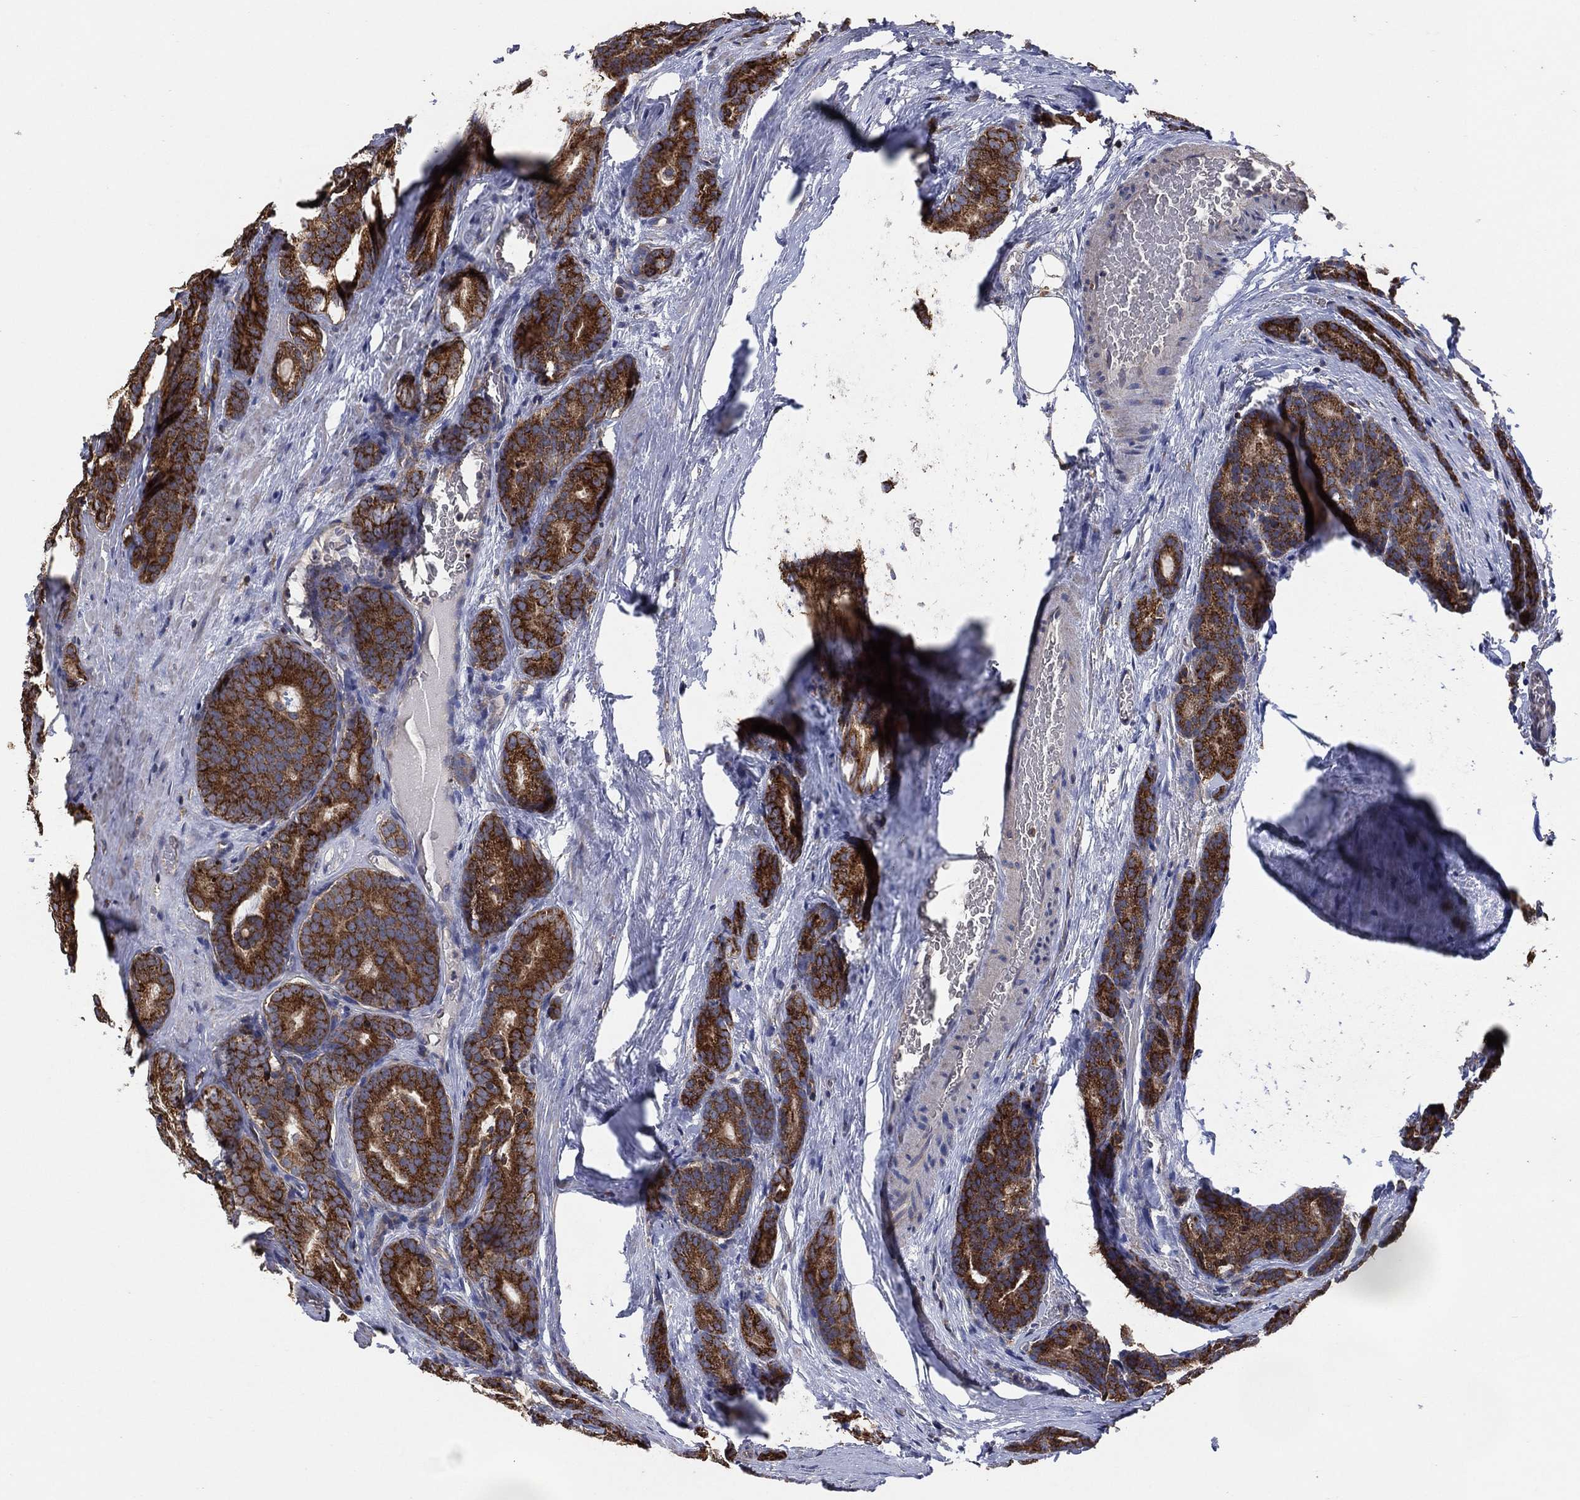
{"staining": {"intensity": "strong", "quantity": ">75%", "location": "cytoplasmic/membranous"}, "tissue": "prostate cancer", "cell_type": "Tumor cells", "image_type": "cancer", "snomed": [{"axis": "morphology", "description": "Adenocarcinoma, NOS"}, {"axis": "topography", "description": "Prostate"}], "caption": "Strong cytoplasmic/membranous protein positivity is present in approximately >75% of tumor cells in prostate cancer.", "gene": "LIMD1", "patient": {"sex": "male", "age": 71}}